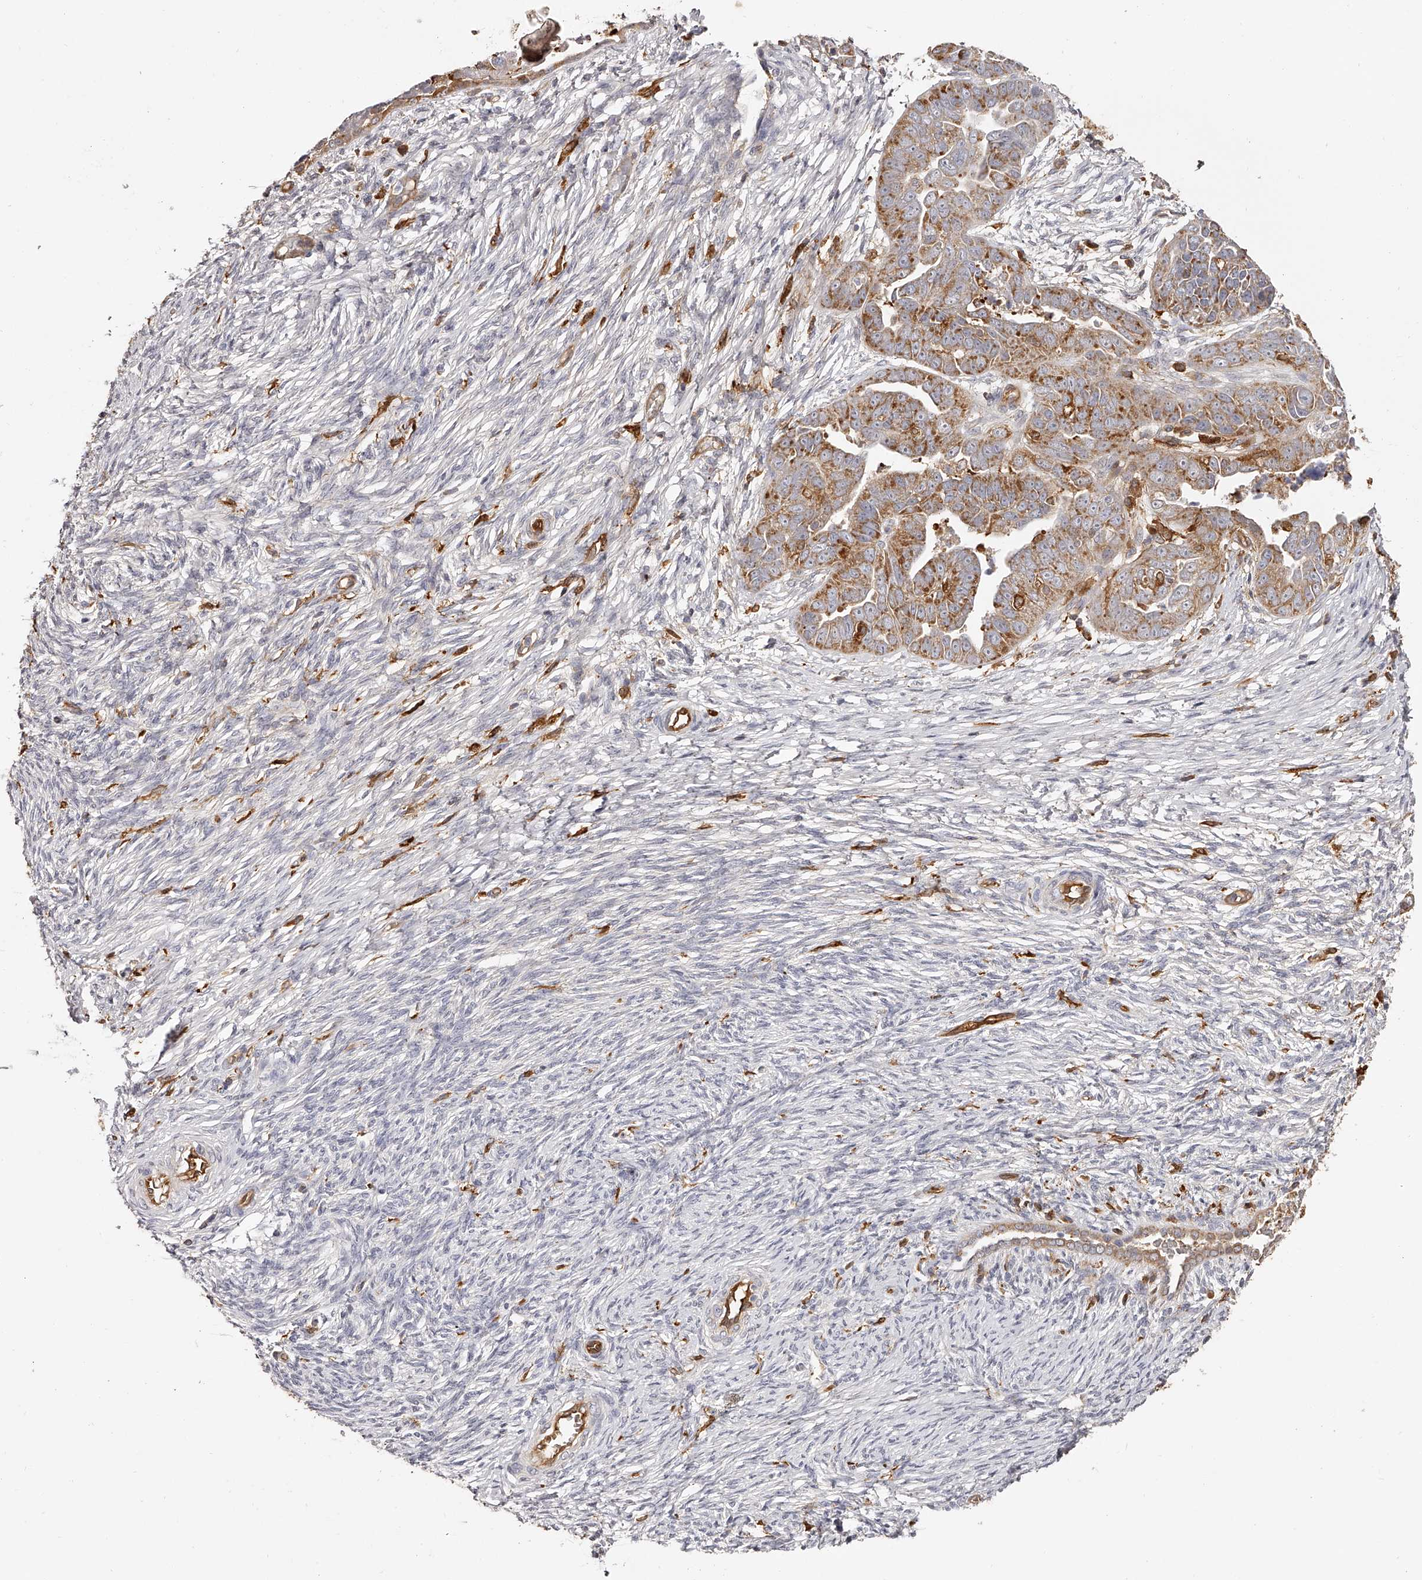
{"staining": {"intensity": "moderate", "quantity": ">75%", "location": "cytoplasmic/membranous"}, "tissue": "ovarian cancer", "cell_type": "Tumor cells", "image_type": "cancer", "snomed": [{"axis": "morphology", "description": "Cystadenocarcinoma, serous, NOS"}, {"axis": "topography", "description": "Ovary"}], "caption": "An immunohistochemistry (IHC) photomicrograph of tumor tissue is shown. Protein staining in brown shows moderate cytoplasmic/membranous positivity in ovarian cancer within tumor cells. The protein is stained brown, and the nuclei are stained in blue (DAB (3,3'-diaminobenzidine) IHC with brightfield microscopy, high magnification).", "gene": "LAP3", "patient": {"sex": "female", "age": 44}}